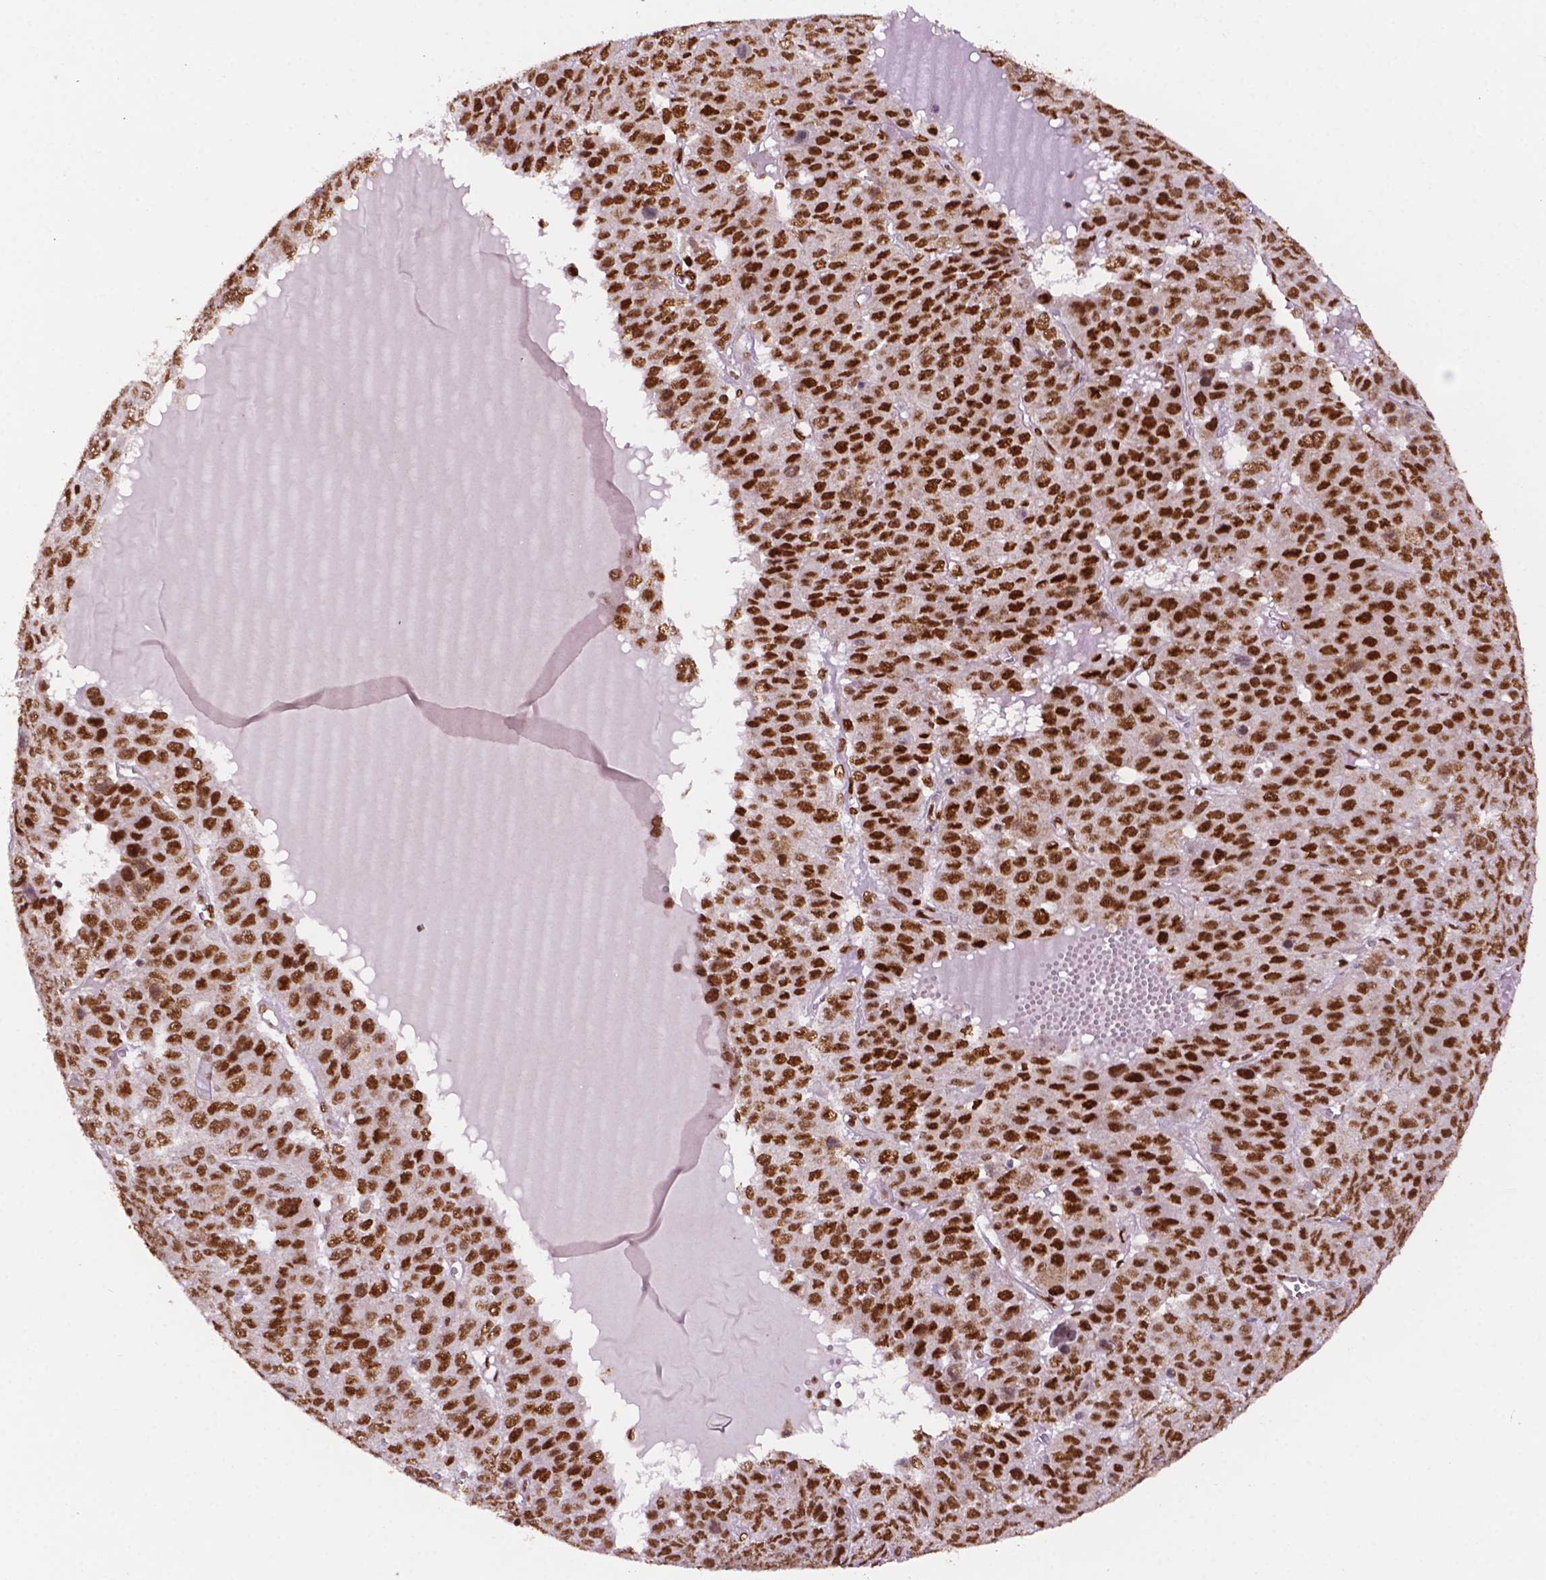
{"staining": {"intensity": "moderate", "quantity": "25%-75%", "location": "nuclear"}, "tissue": "liver cancer", "cell_type": "Tumor cells", "image_type": "cancer", "snomed": [{"axis": "morphology", "description": "Carcinoma, Hepatocellular, NOS"}, {"axis": "topography", "description": "Liver"}], "caption": "Liver cancer (hepatocellular carcinoma) was stained to show a protein in brown. There is medium levels of moderate nuclear positivity in approximately 25%-75% of tumor cells.", "gene": "MLH1", "patient": {"sex": "male", "age": 69}}